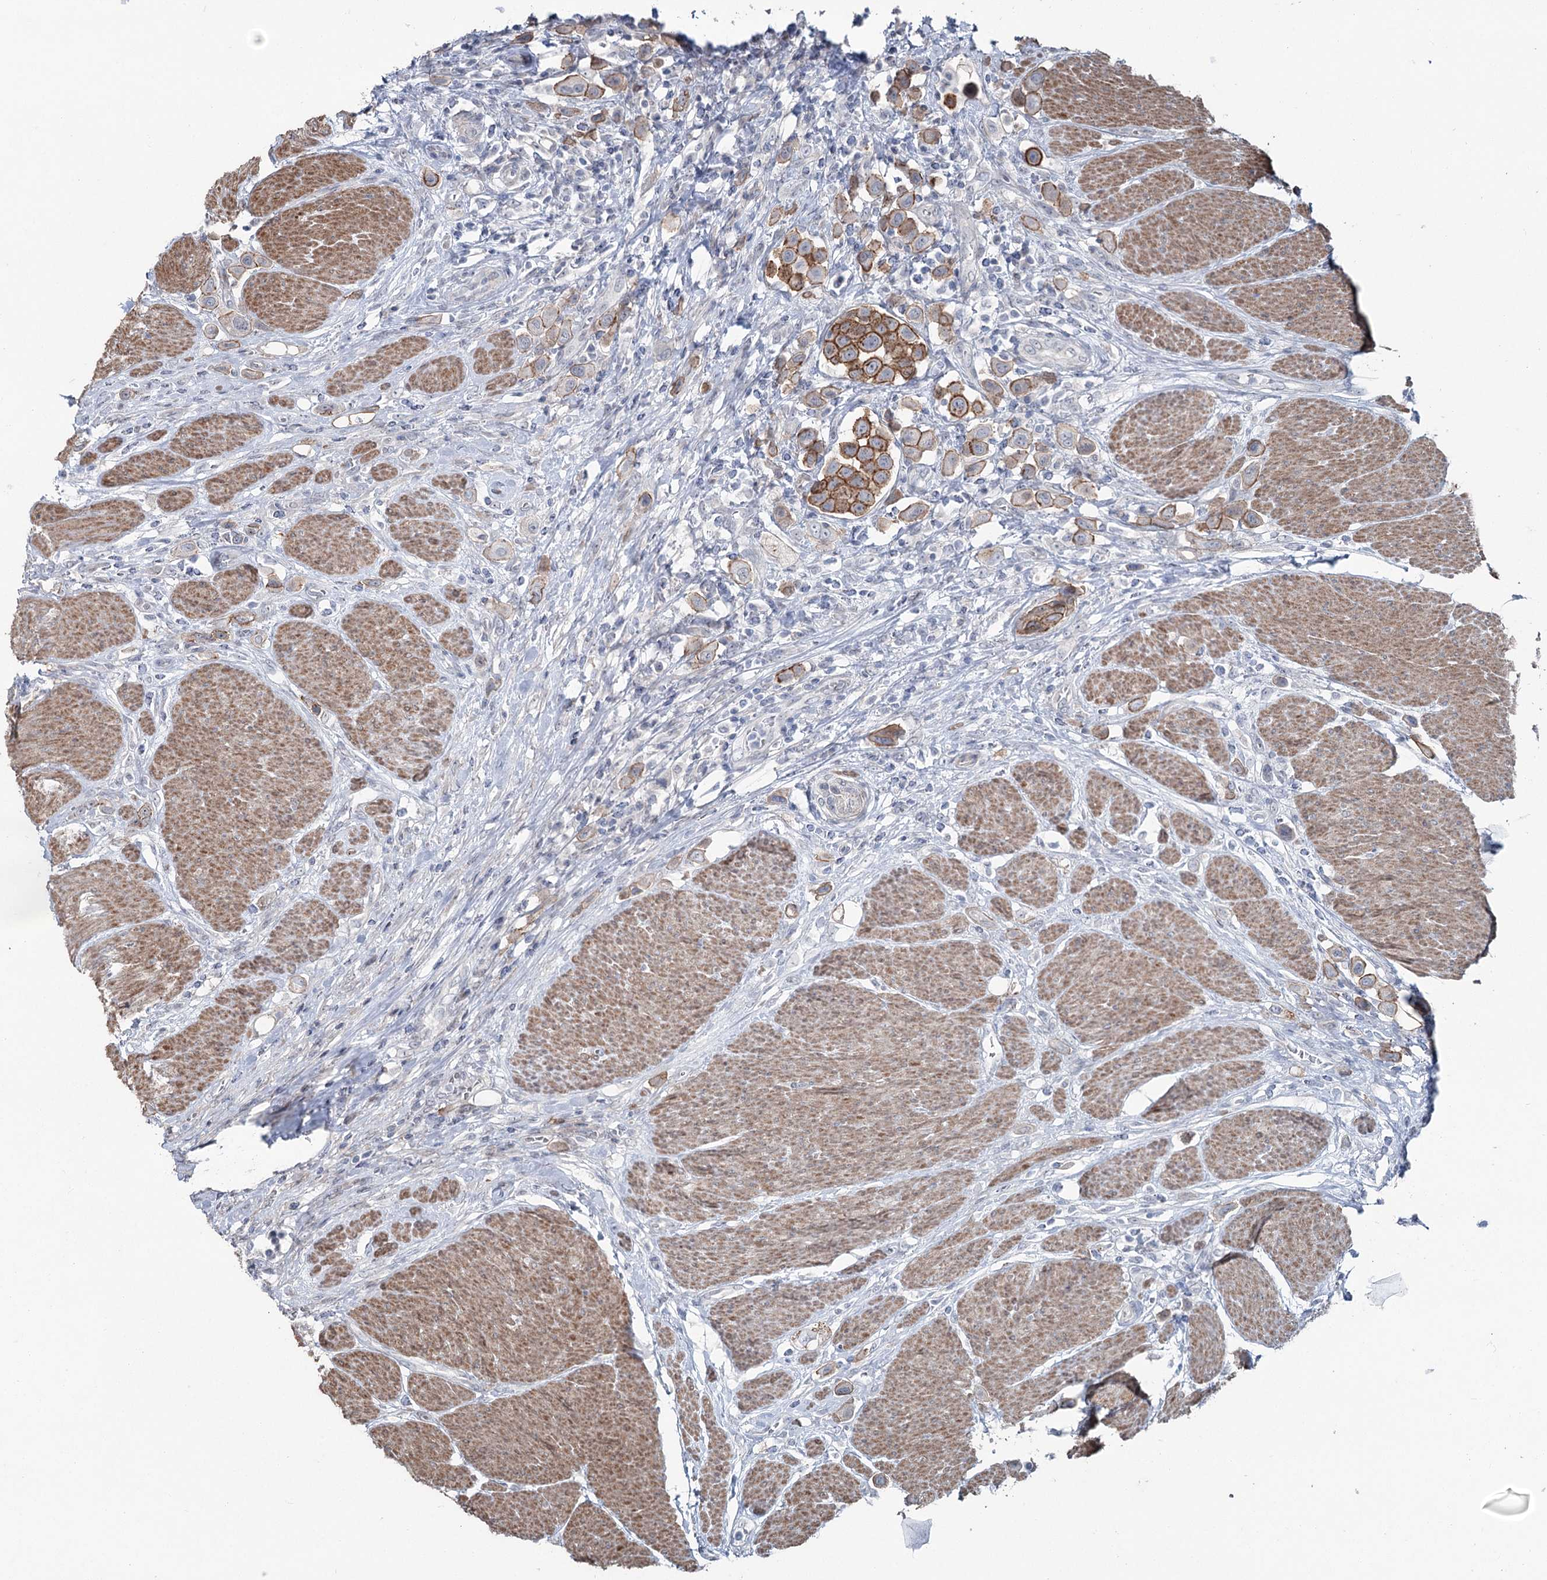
{"staining": {"intensity": "strong", "quantity": ">75%", "location": "cytoplasmic/membranous"}, "tissue": "urothelial cancer", "cell_type": "Tumor cells", "image_type": "cancer", "snomed": [{"axis": "morphology", "description": "Urothelial carcinoma, High grade"}, {"axis": "topography", "description": "Urinary bladder"}], "caption": "Immunohistochemical staining of urothelial carcinoma (high-grade) reveals high levels of strong cytoplasmic/membranous expression in about >75% of tumor cells.", "gene": "FAM120B", "patient": {"sex": "male", "age": 50}}